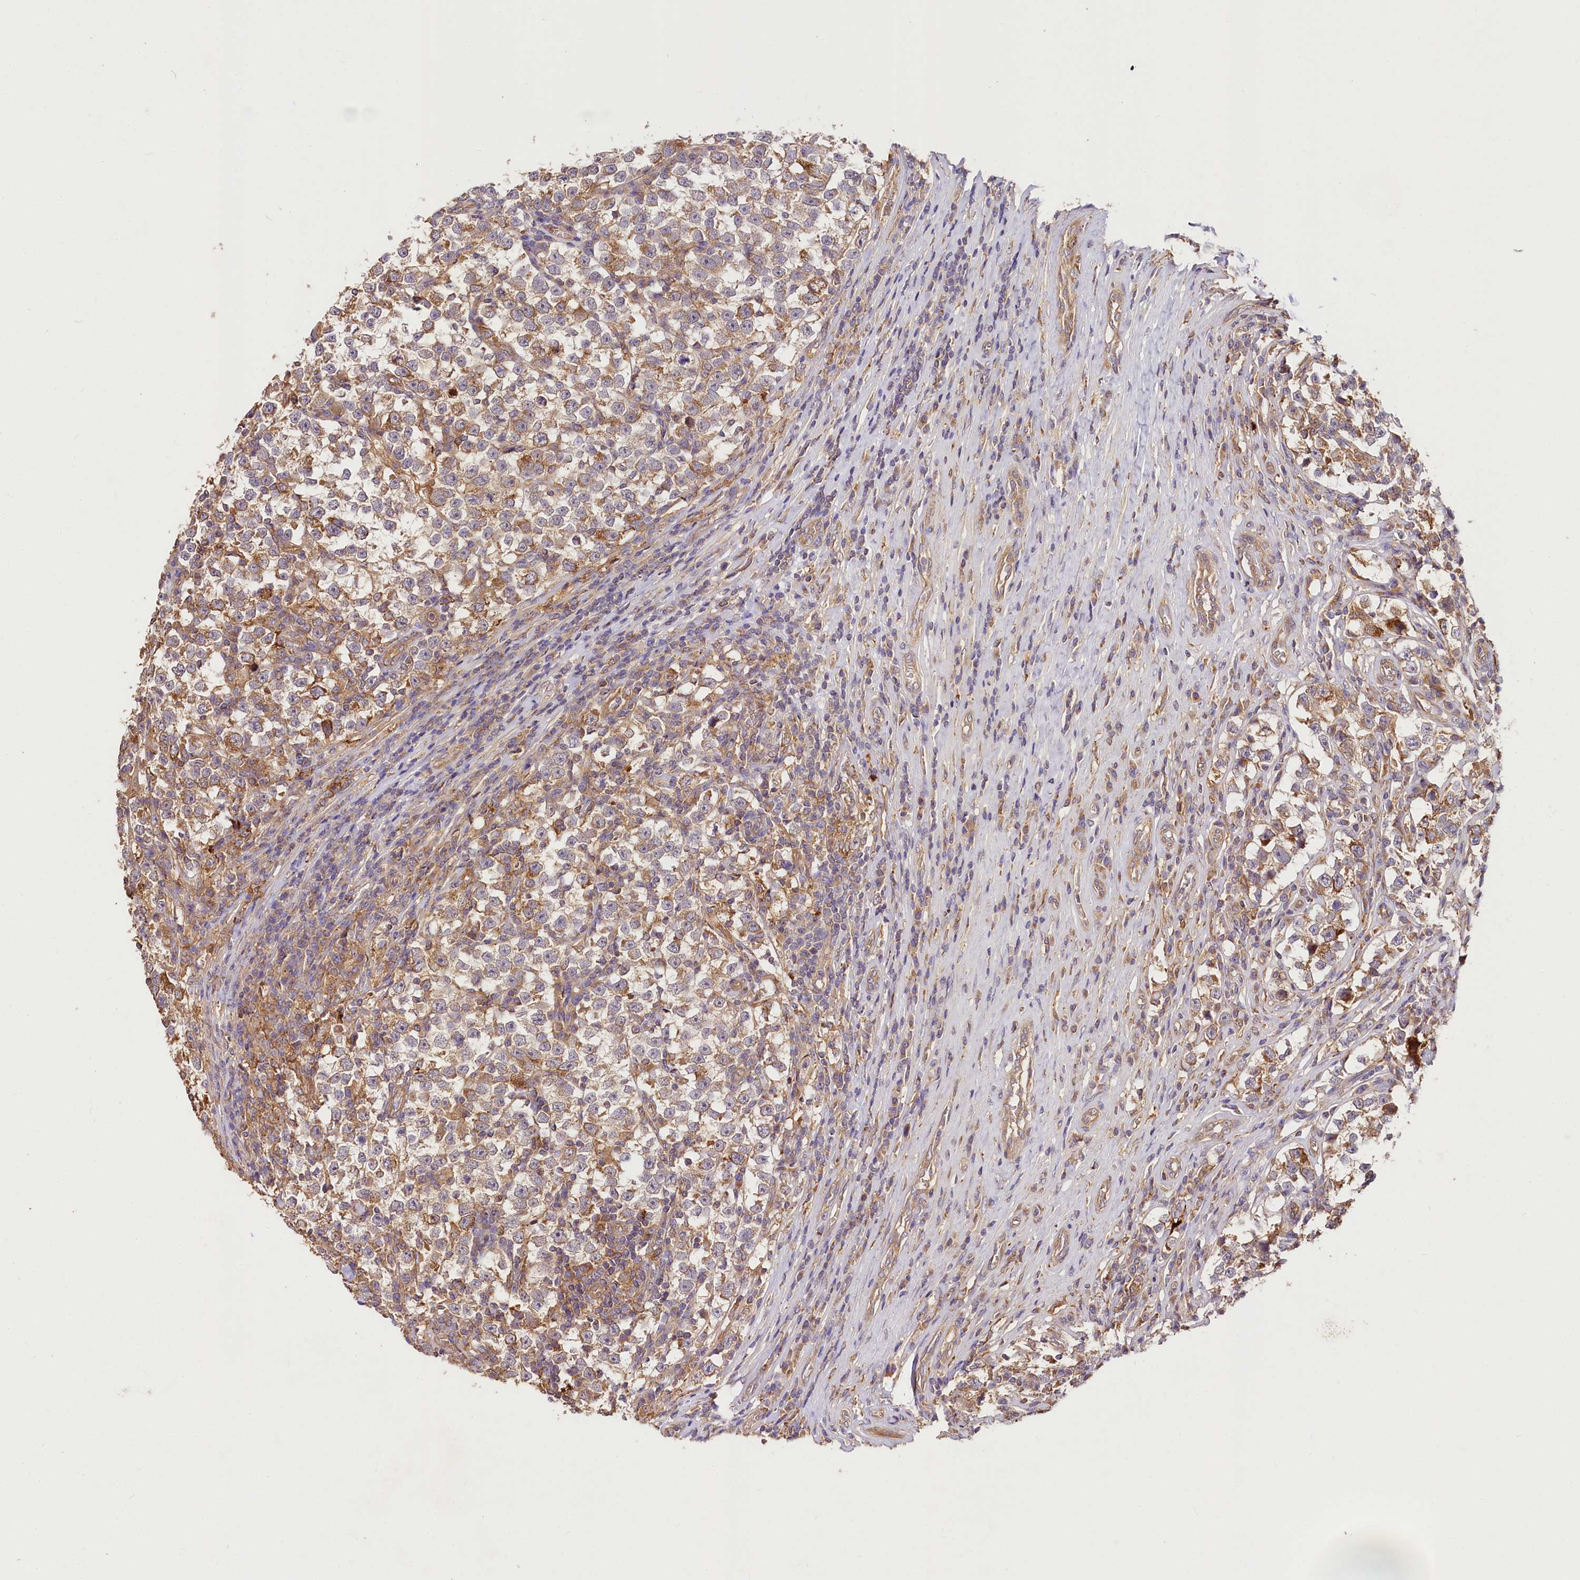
{"staining": {"intensity": "moderate", "quantity": ">75%", "location": "cytoplasmic/membranous"}, "tissue": "testis cancer", "cell_type": "Tumor cells", "image_type": "cancer", "snomed": [{"axis": "morphology", "description": "Normal tissue, NOS"}, {"axis": "morphology", "description": "Seminoma, NOS"}, {"axis": "topography", "description": "Testis"}], "caption": "Protein expression analysis of seminoma (testis) reveals moderate cytoplasmic/membranous staining in approximately >75% of tumor cells. The staining was performed using DAB, with brown indicating positive protein expression. Nuclei are stained blue with hematoxylin.", "gene": "CSAD", "patient": {"sex": "male", "age": 43}}